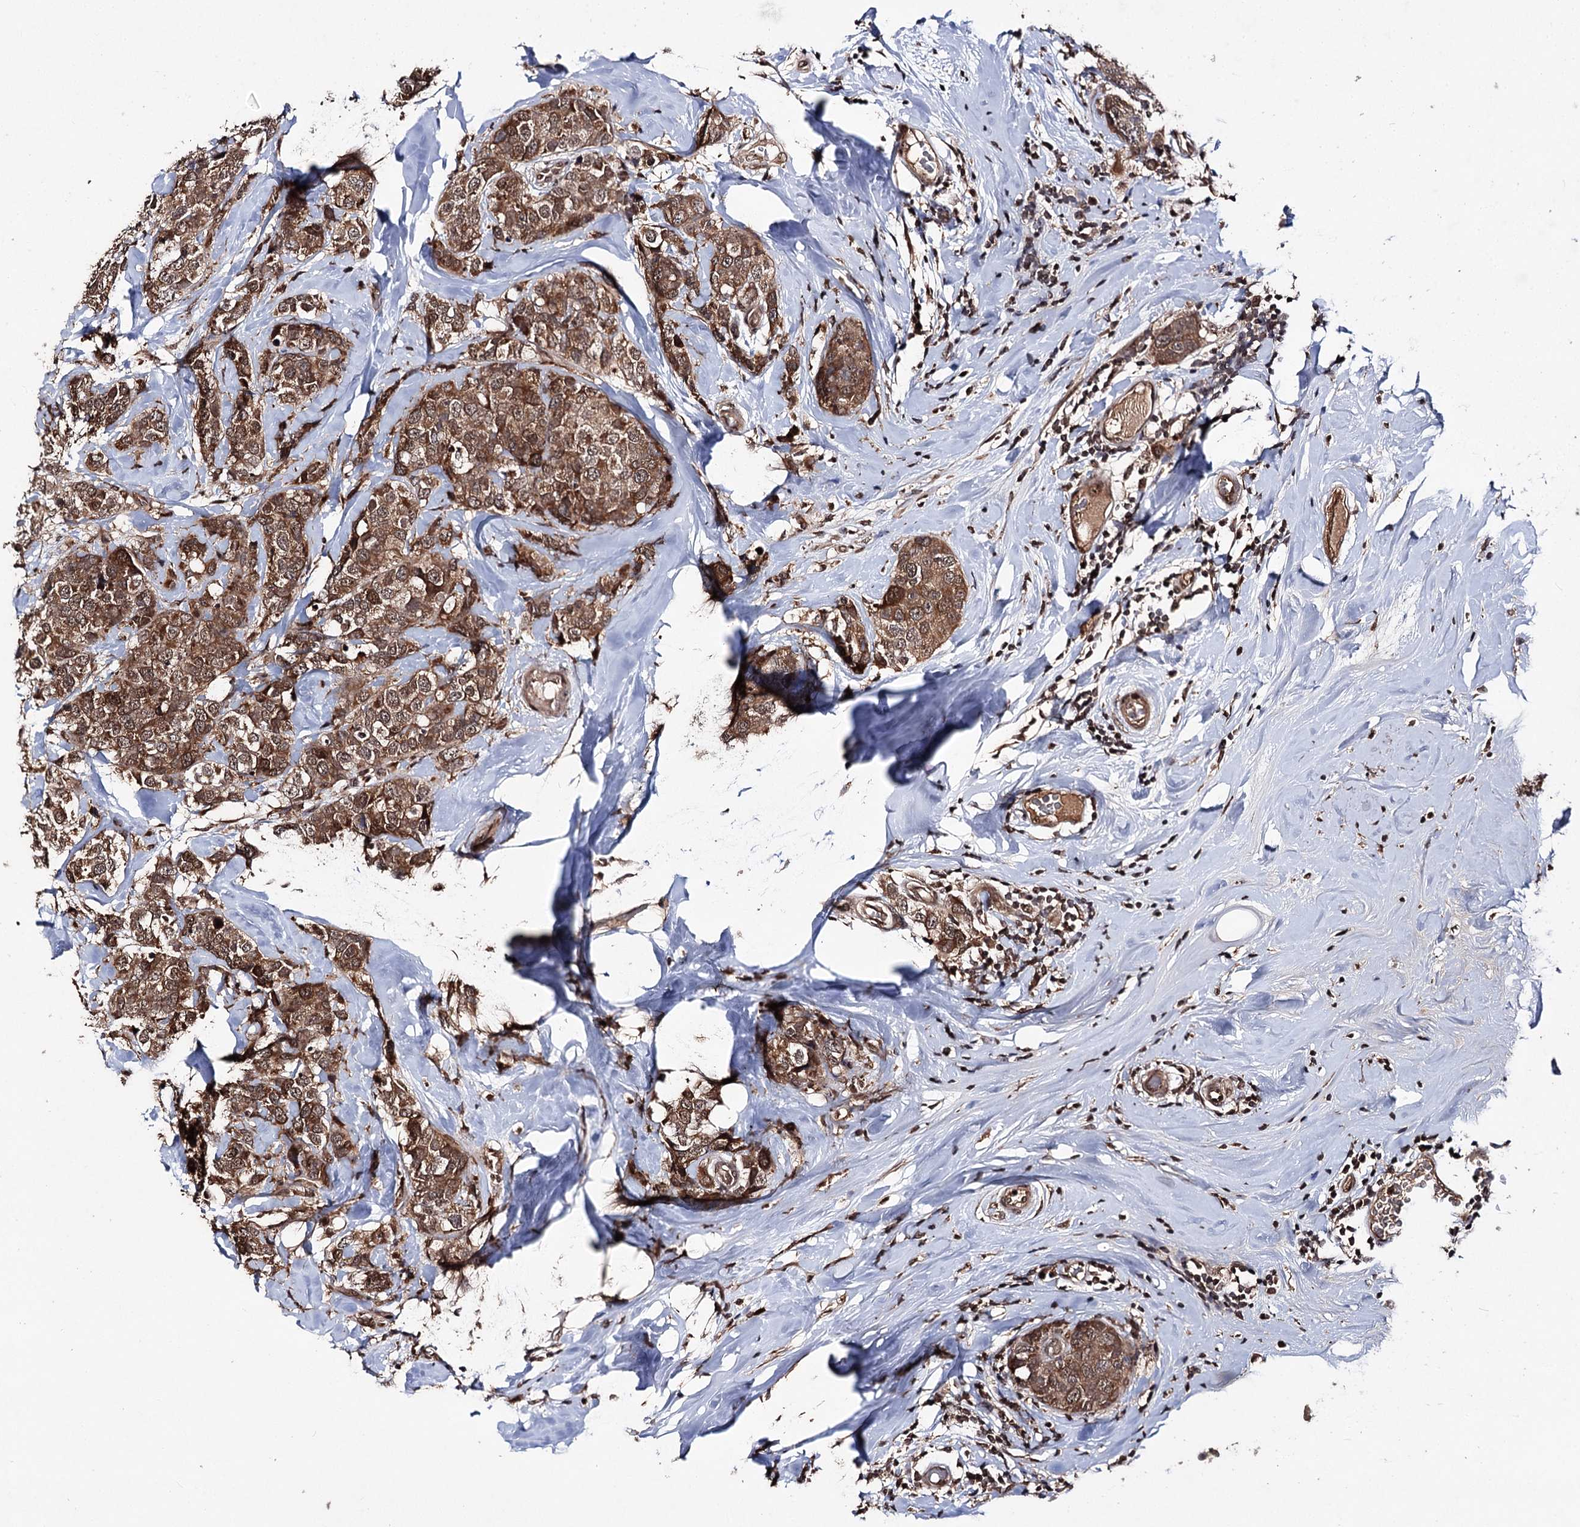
{"staining": {"intensity": "strong", "quantity": ">75%", "location": "cytoplasmic/membranous,nuclear"}, "tissue": "breast cancer", "cell_type": "Tumor cells", "image_type": "cancer", "snomed": [{"axis": "morphology", "description": "Lobular carcinoma"}, {"axis": "topography", "description": "Breast"}], "caption": "High-magnification brightfield microscopy of breast cancer stained with DAB (brown) and counterstained with hematoxylin (blue). tumor cells exhibit strong cytoplasmic/membranous and nuclear staining is identified in approximately>75% of cells.", "gene": "FAM53B", "patient": {"sex": "female", "age": 59}}